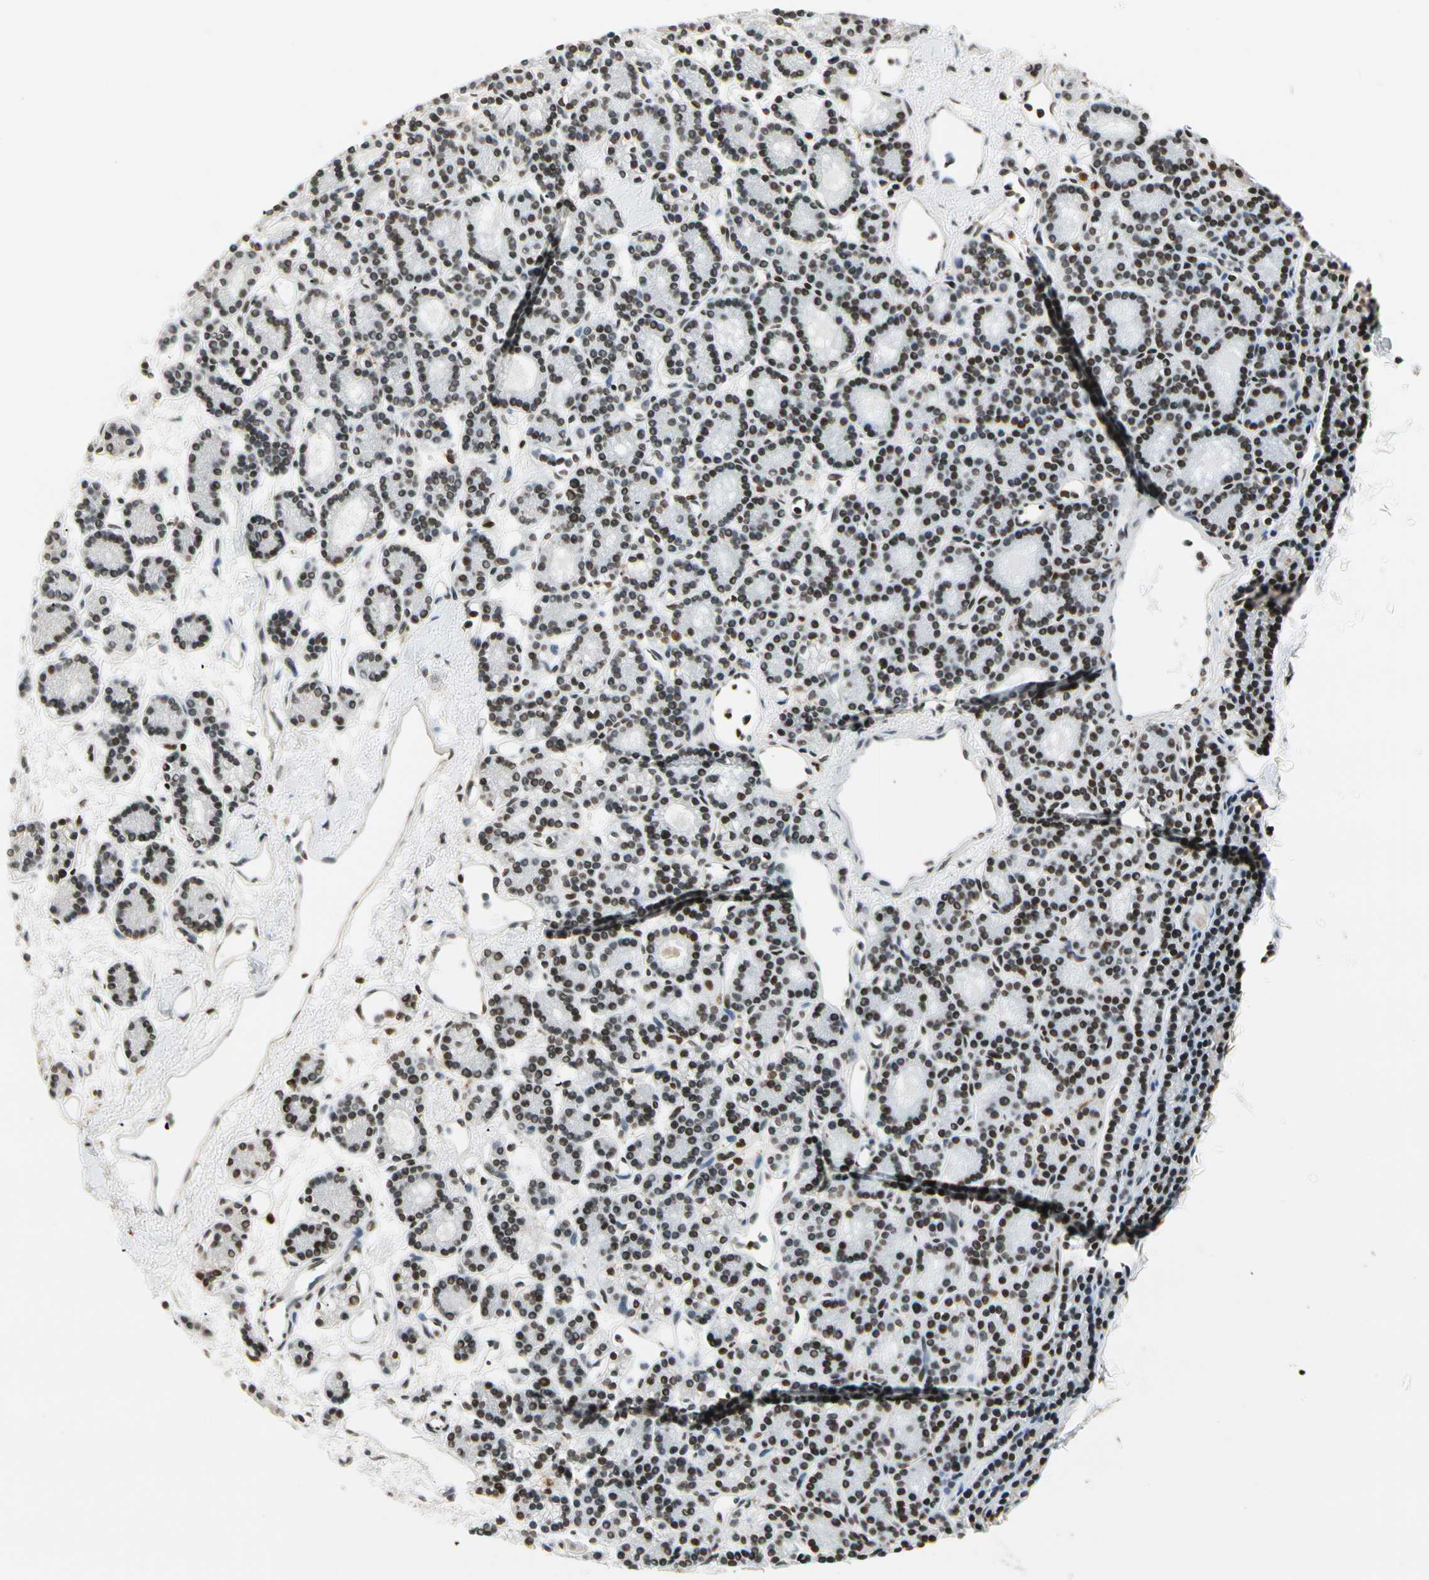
{"staining": {"intensity": "moderate", "quantity": "25%-75%", "location": "nuclear"}, "tissue": "parathyroid gland", "cell_type": "Glandular cells", "image_type": "normal", "snomed": [{"axis": "morphology", "description": "Normal tissue, NOS"}, {"axis": "topography", "description": "Parathyroid gland"}], "caption": "Parathyroid gland stained with a brown dye shows moderate nuclear positive staining in about 25%-75% of glandular cells.", "gene": "FER", "patient": {"sex": "male", "age": 85}}